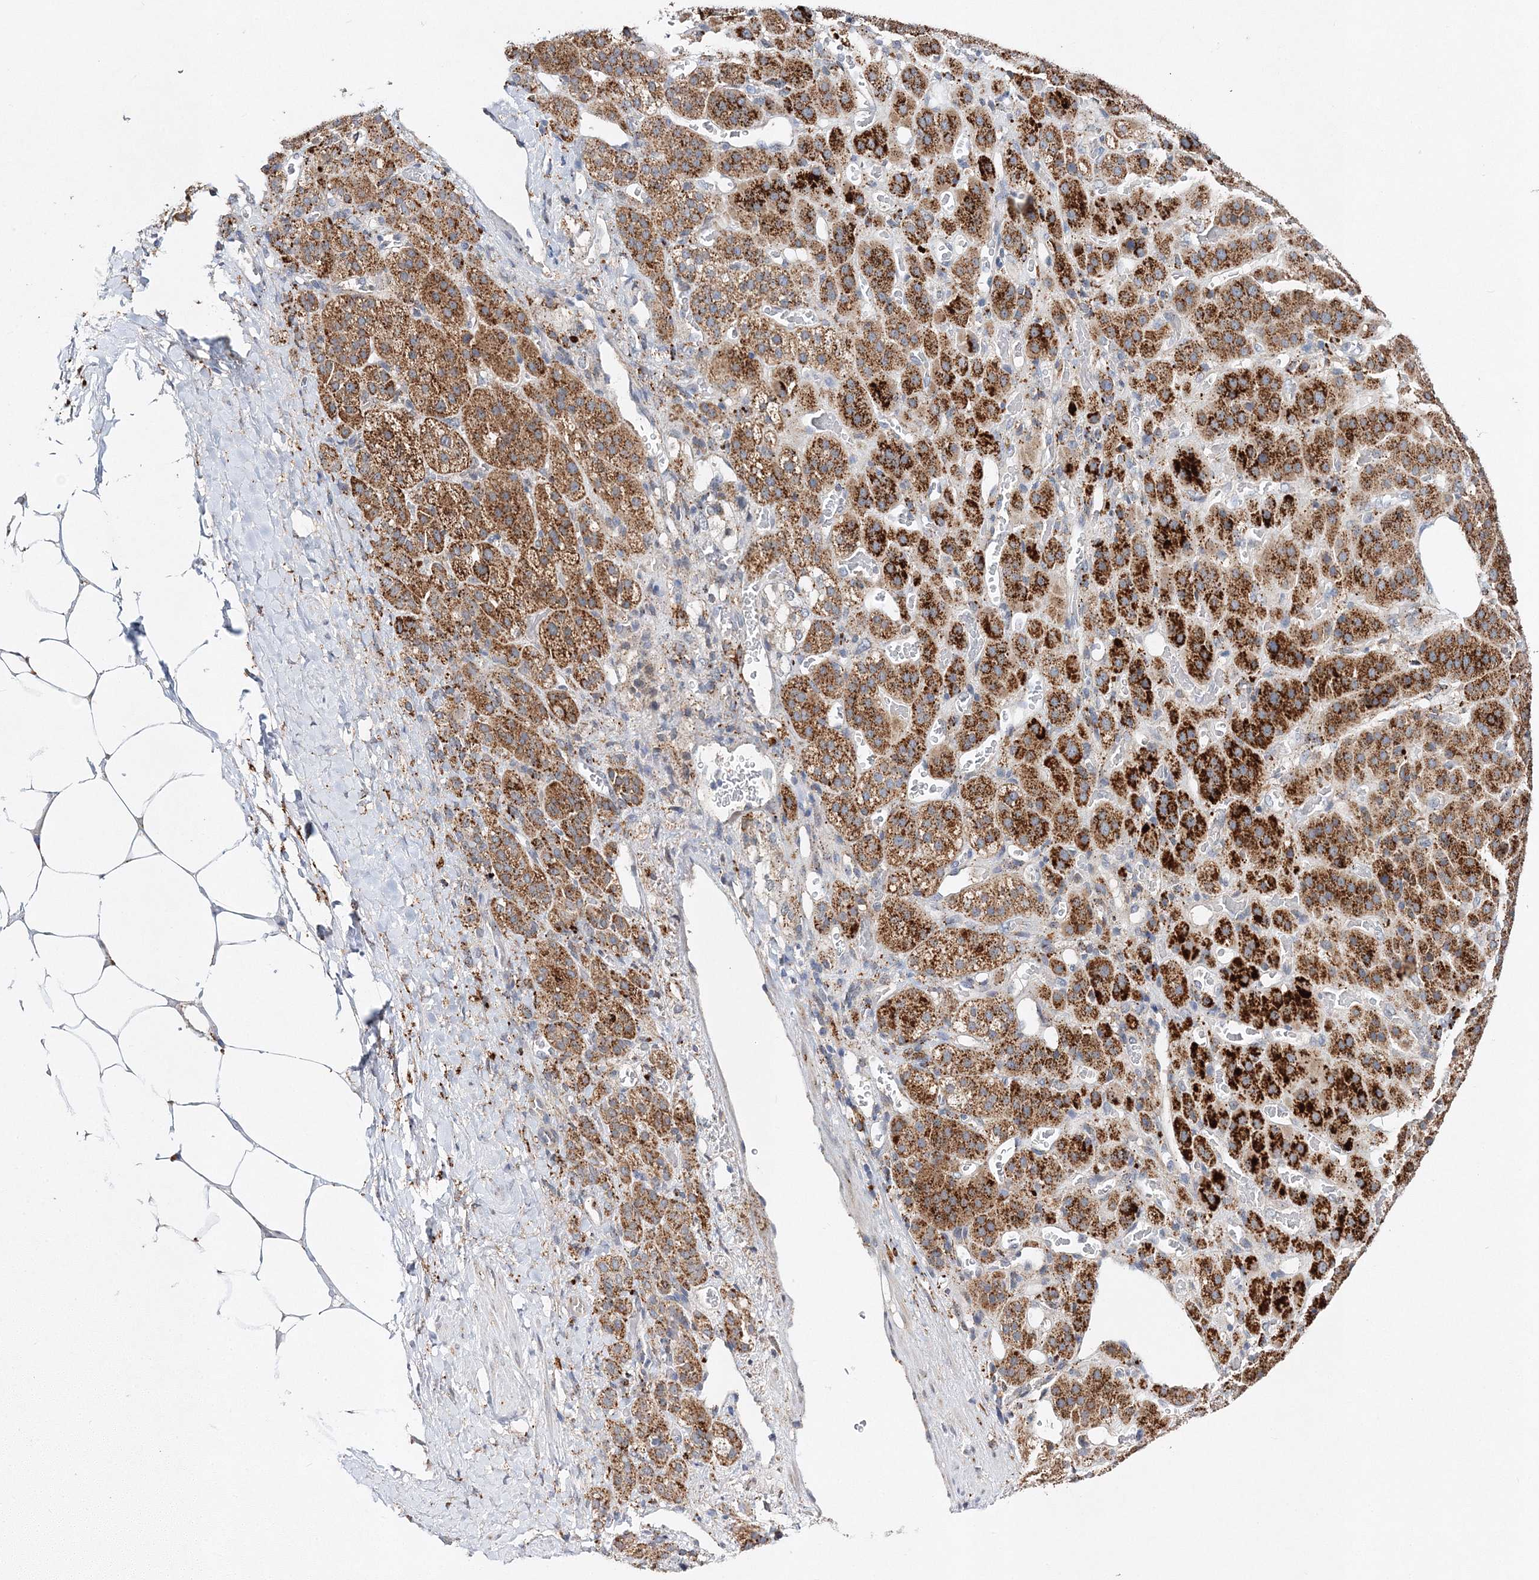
{"staining": {"intensity": "strong", "quantity": ">75%", "location": "cytoplasmic/membranous"}, "tissue": "adrenal gland", "cell_type": "Glandular cells", "image_type": "normal", "snomed": [{"axis": "morphology", "description": "Normal tissue, NOS"}, {"axis": "topography", "description": "Adrenal gland"}], "caption": "Immunohistochemistry image of normal adrenal gland stained for a protein (brown), which reveals high levels of strong cytoplasmic/membranous positivity in about >75% of glandular cells.", "gene": "C3orf38", "patient": {"sex": "male", "age": 57}}